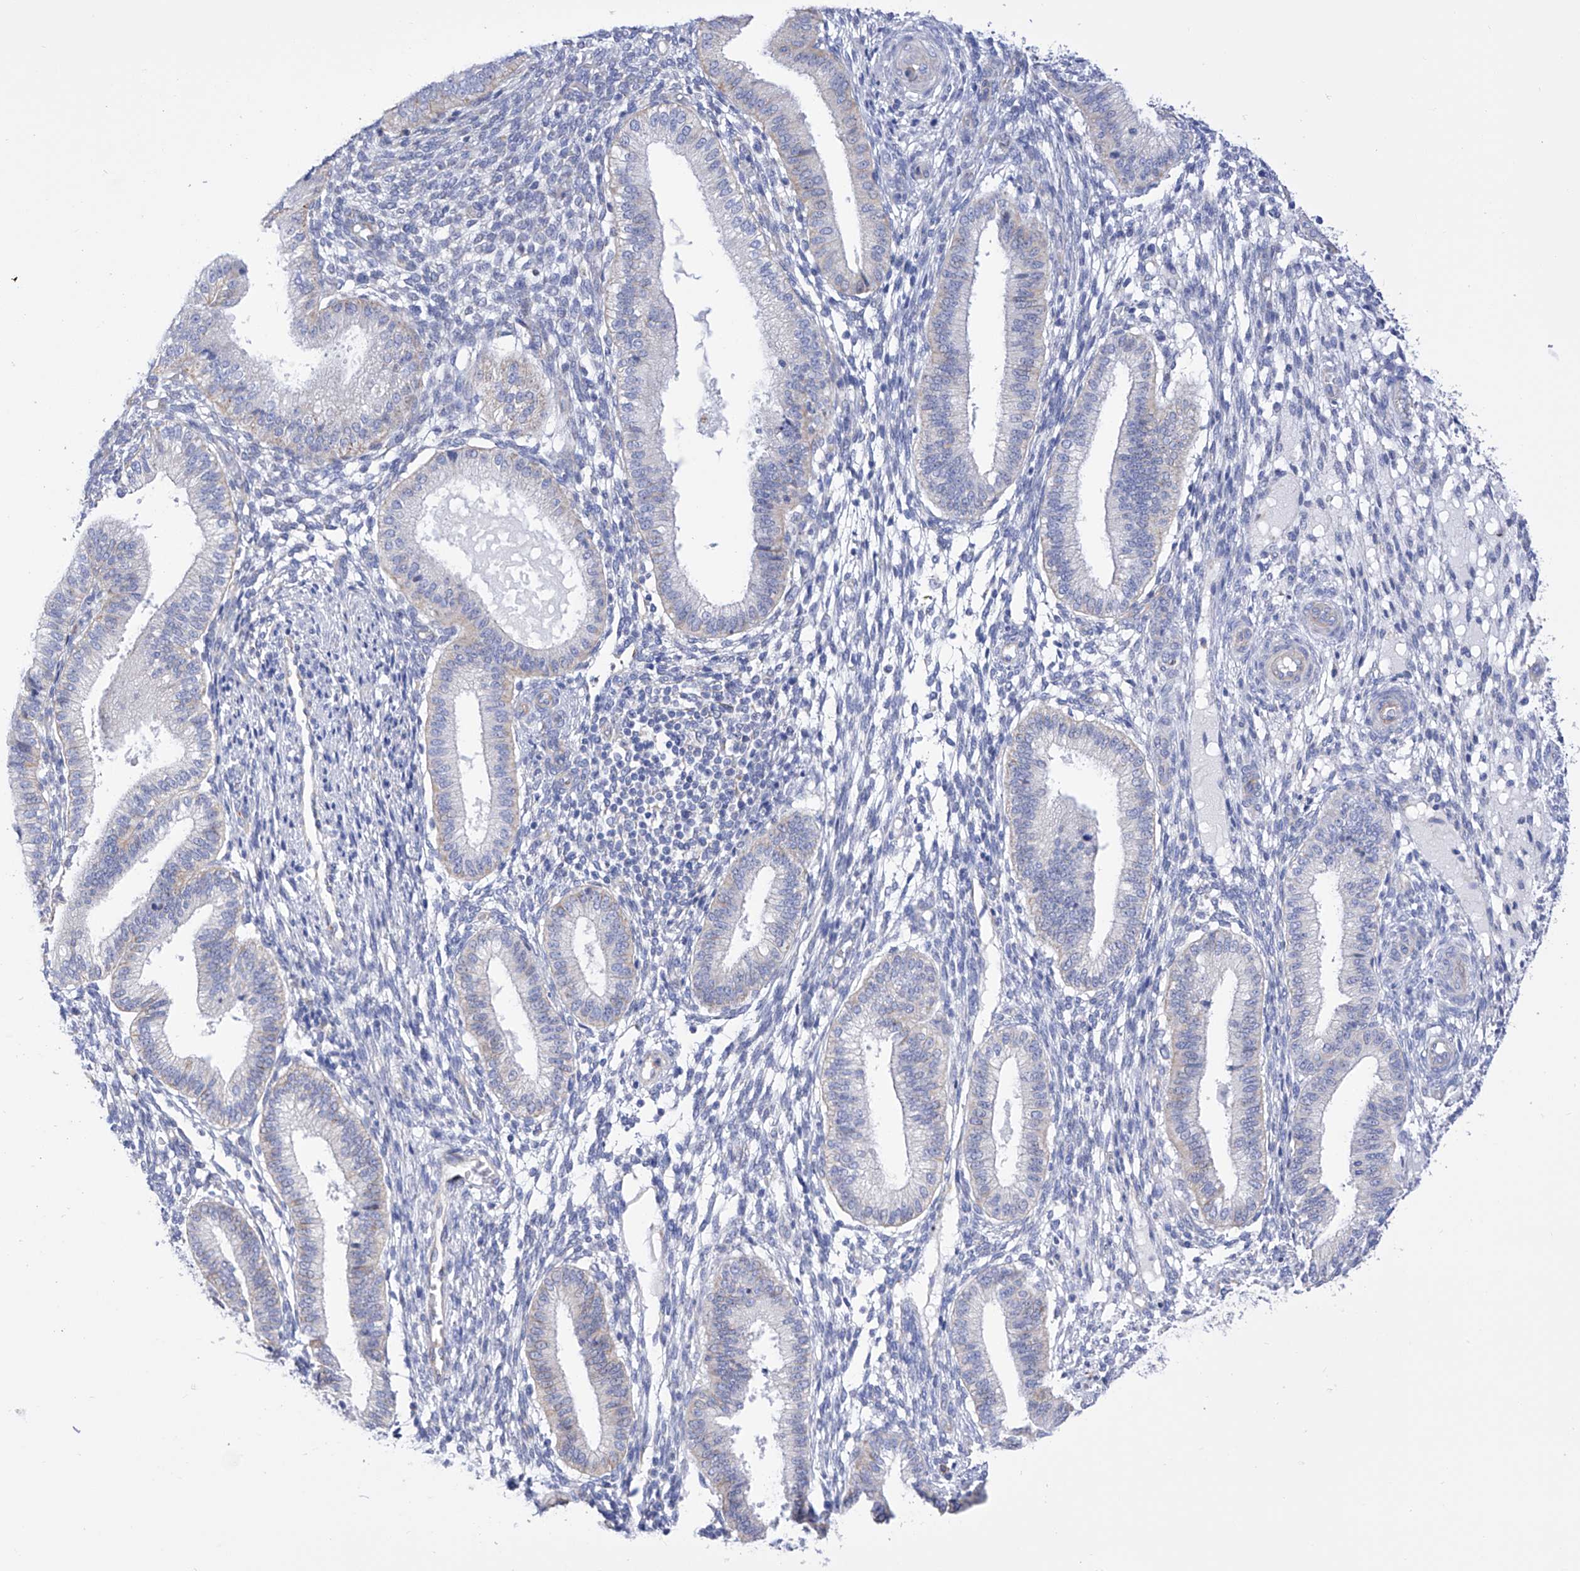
{"staining": {"intensity": "negative", "quantity": "none", "location": "none"}, "tissue": "endometrium", "cell_type": "Cells in endometrial stroma", "image_type": "normal", "snomed": [{"axis": "morphology", "description": "Normal tissue, NOS"}, {"axis": "topography", "description": "Endometrium"}], "caption": "This is an immunohistochemistry (IHC) image of unremarkable endometrium. There is no positivity in cells in endometrial stroma.", "gene": "FLG", "patient": {"sex": "female", "age": 39}}